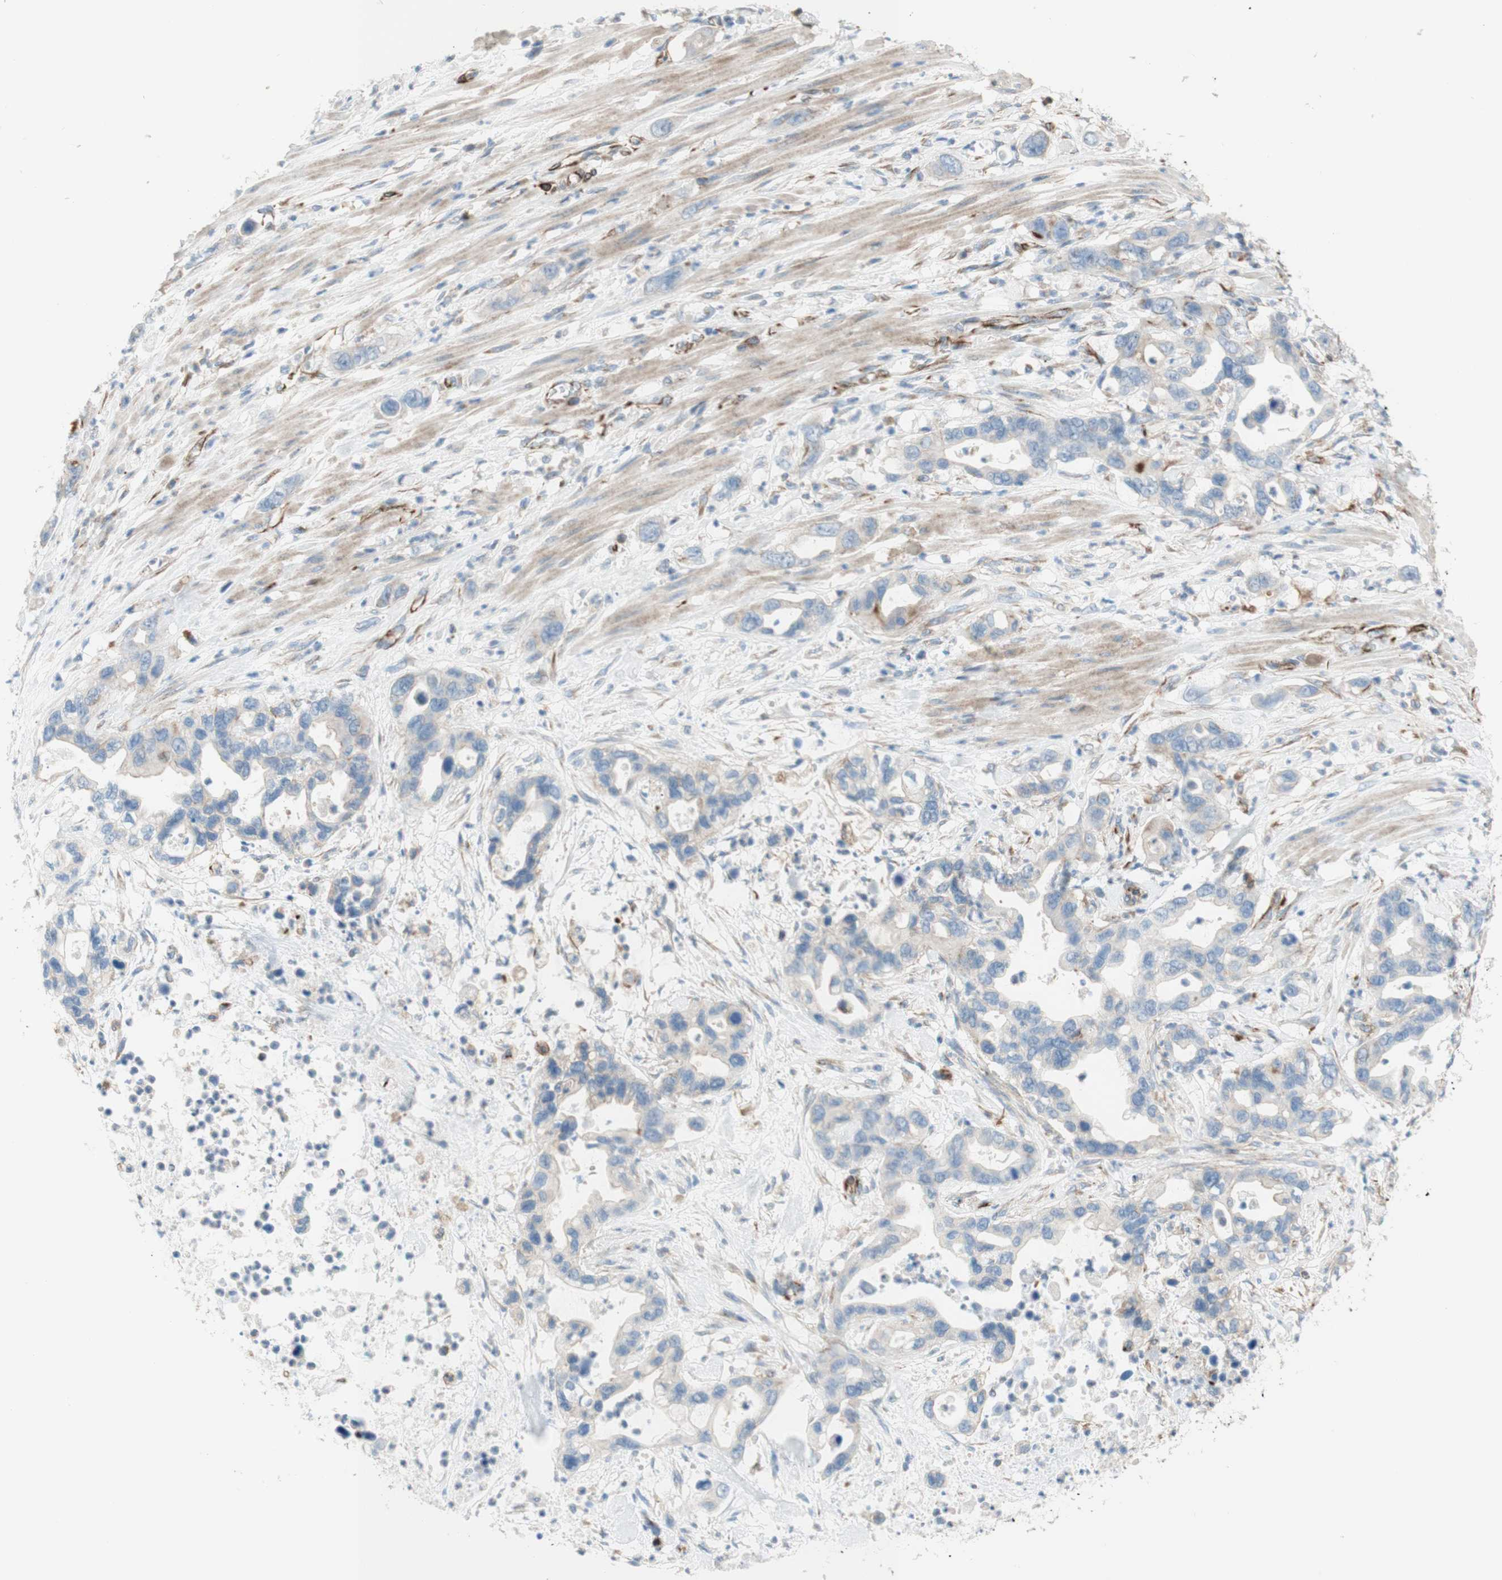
{"staining": {"intensity": "weak", "quantity": ">75%", "location": "cytoplasmic/membranous"}, "tissue": "pancreatic cancer", "cell_type": "Tumor cells", "image_type": "cancer", "snomed": [{"axis": "morphology", "description": "Adenocarcinoma, NOS"}, {"axis": "topography", "description": "Pancreas"}], "caption": "Adenocarcinoma (pancreatic) stained for a protein shows weak cytoplasmic/membranous positivity in tumor cells. The staining is performed using DAB (3,3'-diaminobenzidine) brown chromogen to label protein expression. The nuclei are counter-stained blue using hematoxylin.", "gene": "POU2AF1", "patient": {"sex": "female", "age": 71}}